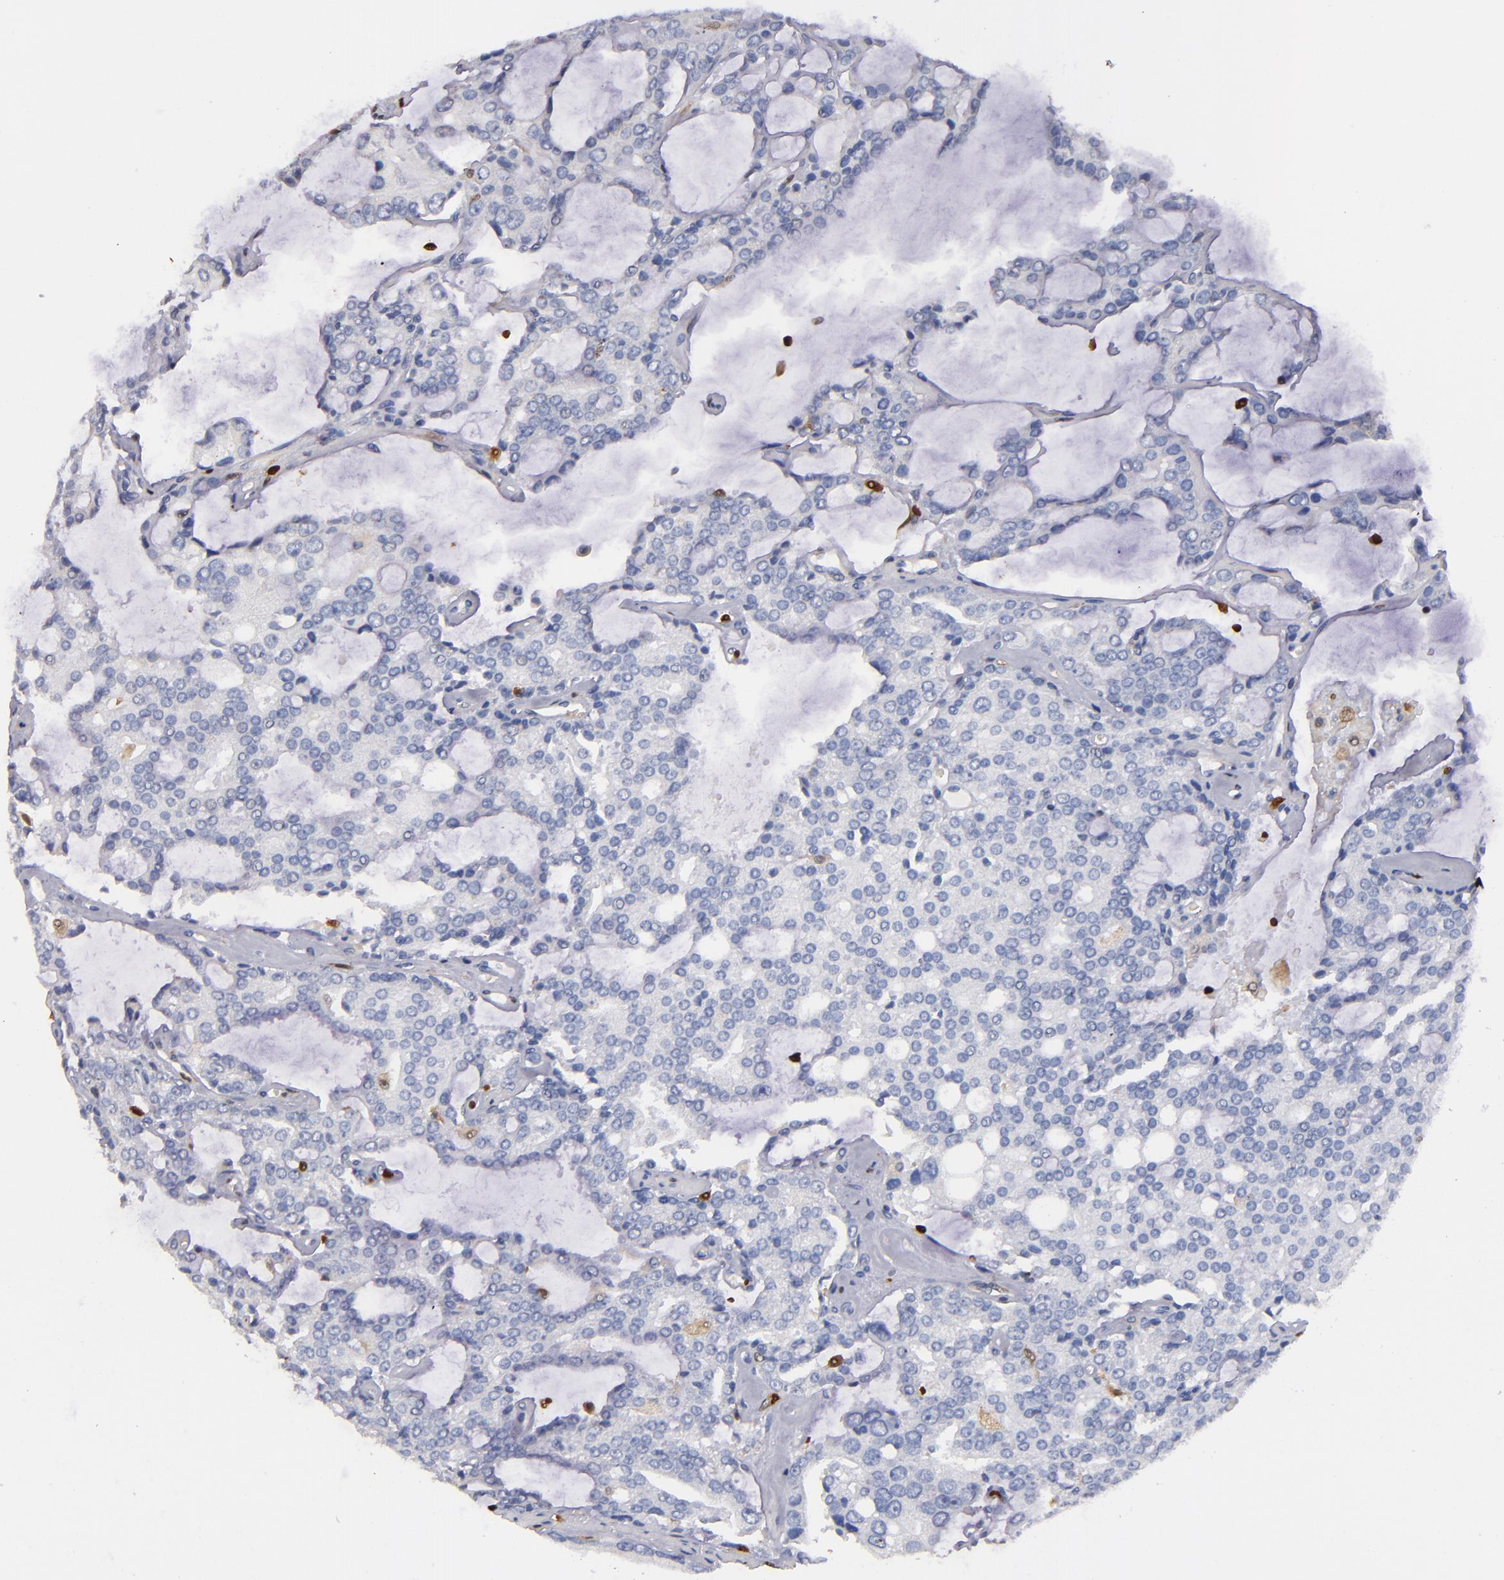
{"staining": {"intensity": "negative", "quantity": "none", "location": "none"}, "tissue": "prostate cancer", "cell_type": "Tumor cells", "image_type": "cancer", "snomed": [{"axis": "morphology", "description": "Adenocarcinoma, High grade"}, {"axis": "topography", "description": "Prostate"}], "caption": "High magnification brightfield microscopy of prostate cancer stained with DAB (brown) and counterstained with hematoxylin (blue): tumor cells show no significant expression.", "gene": "S100A4", "patient": {"sex": "male", "age": 67}}